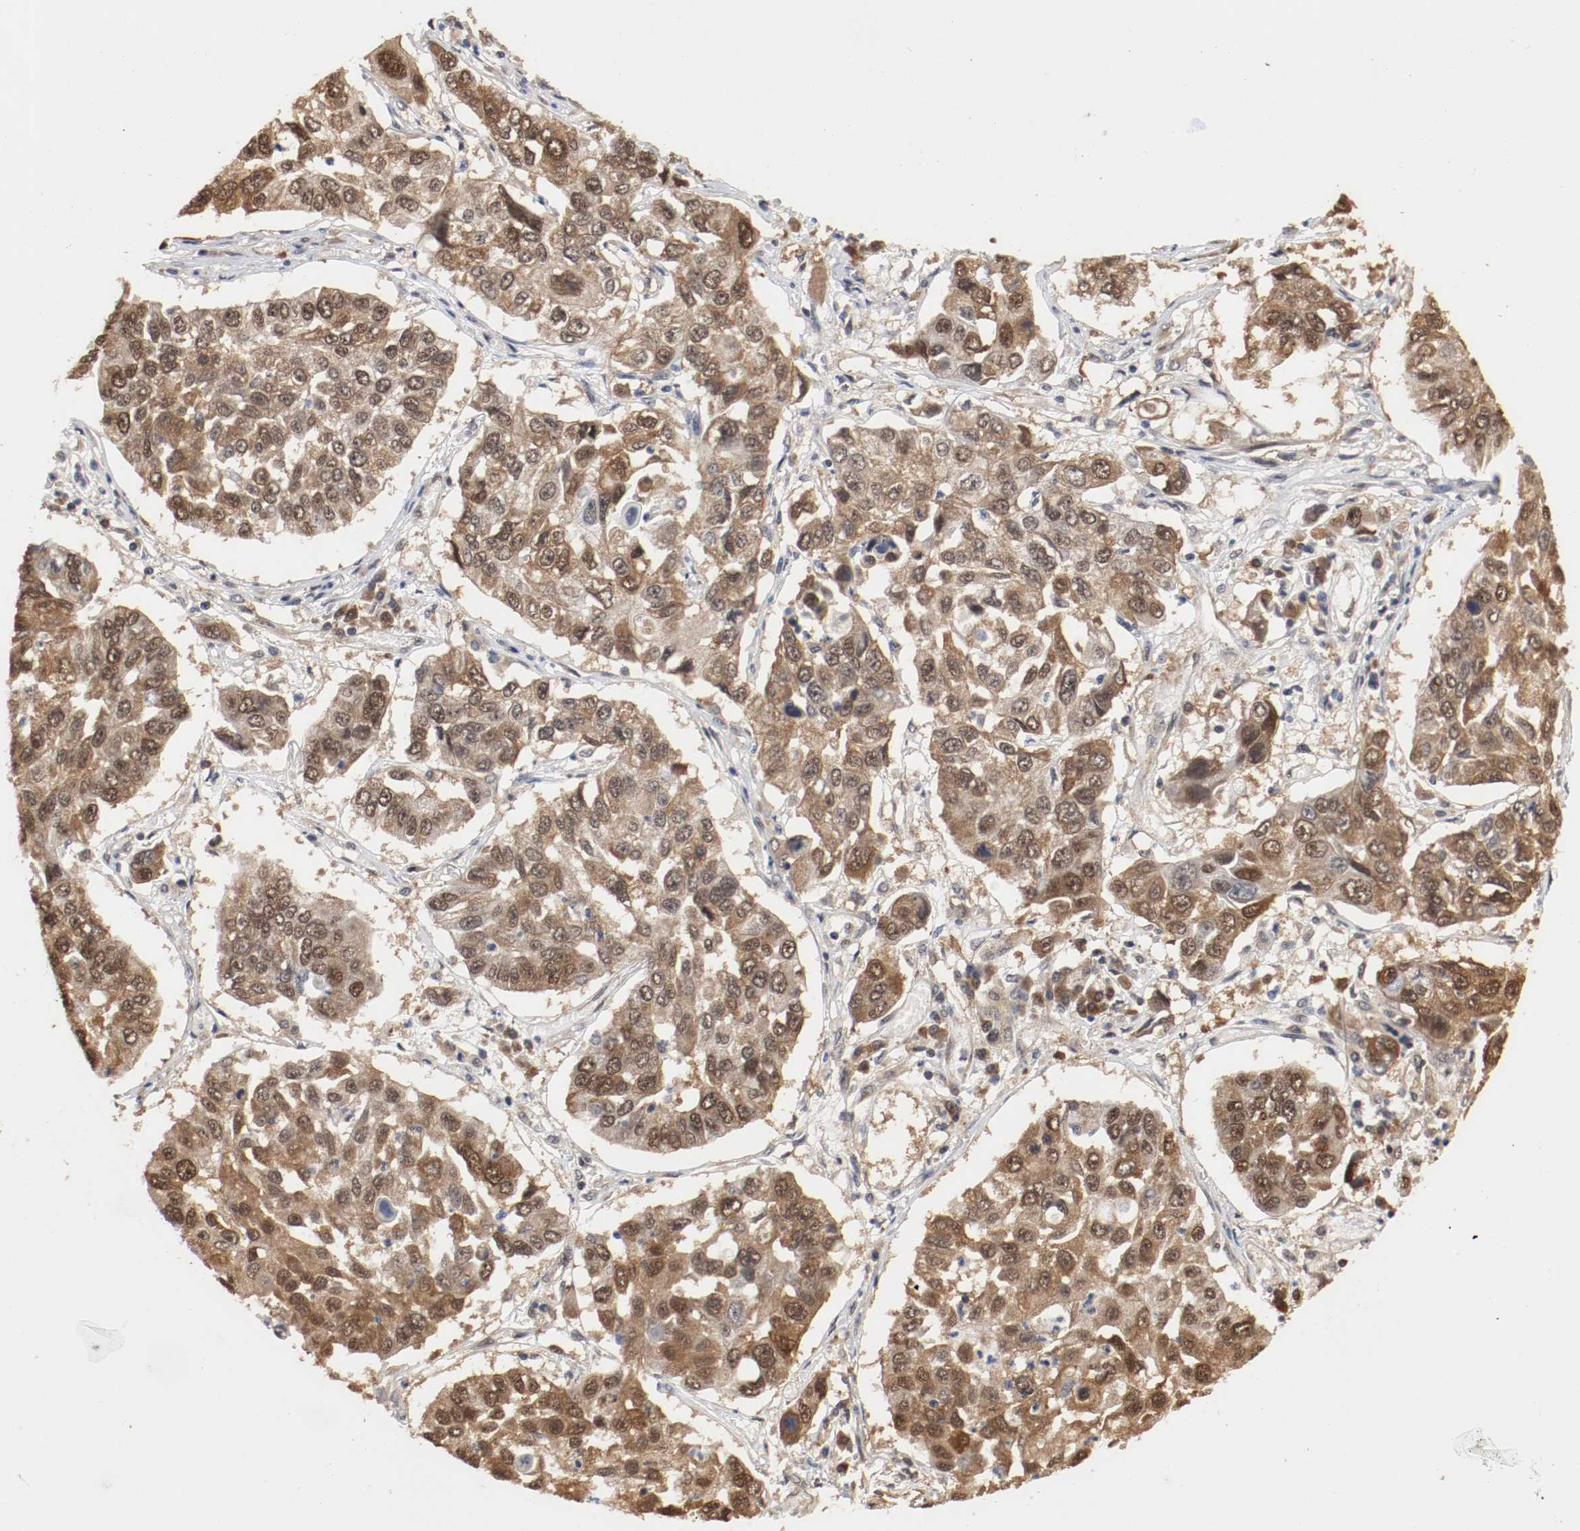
{"staining": {"intensity": "moderate", "quantity": ">75%", "location": "cytoplasmic/membranous,nuclear"}, "tissue": "lung cancer", "cell_type": "Tumor cells", "image_type": "cancer", "snomed": [{"axis": "morphology", "description": "Squamous cell carcinoma, NOS"}, {"axis": "topography", "description": "Lung"}], "caption": "Lung cancer stained with a protein marker displays moderate staining in tumor cells.", "gene": "AFG3L2", "patient": {"sex": "male", "age": 71}}